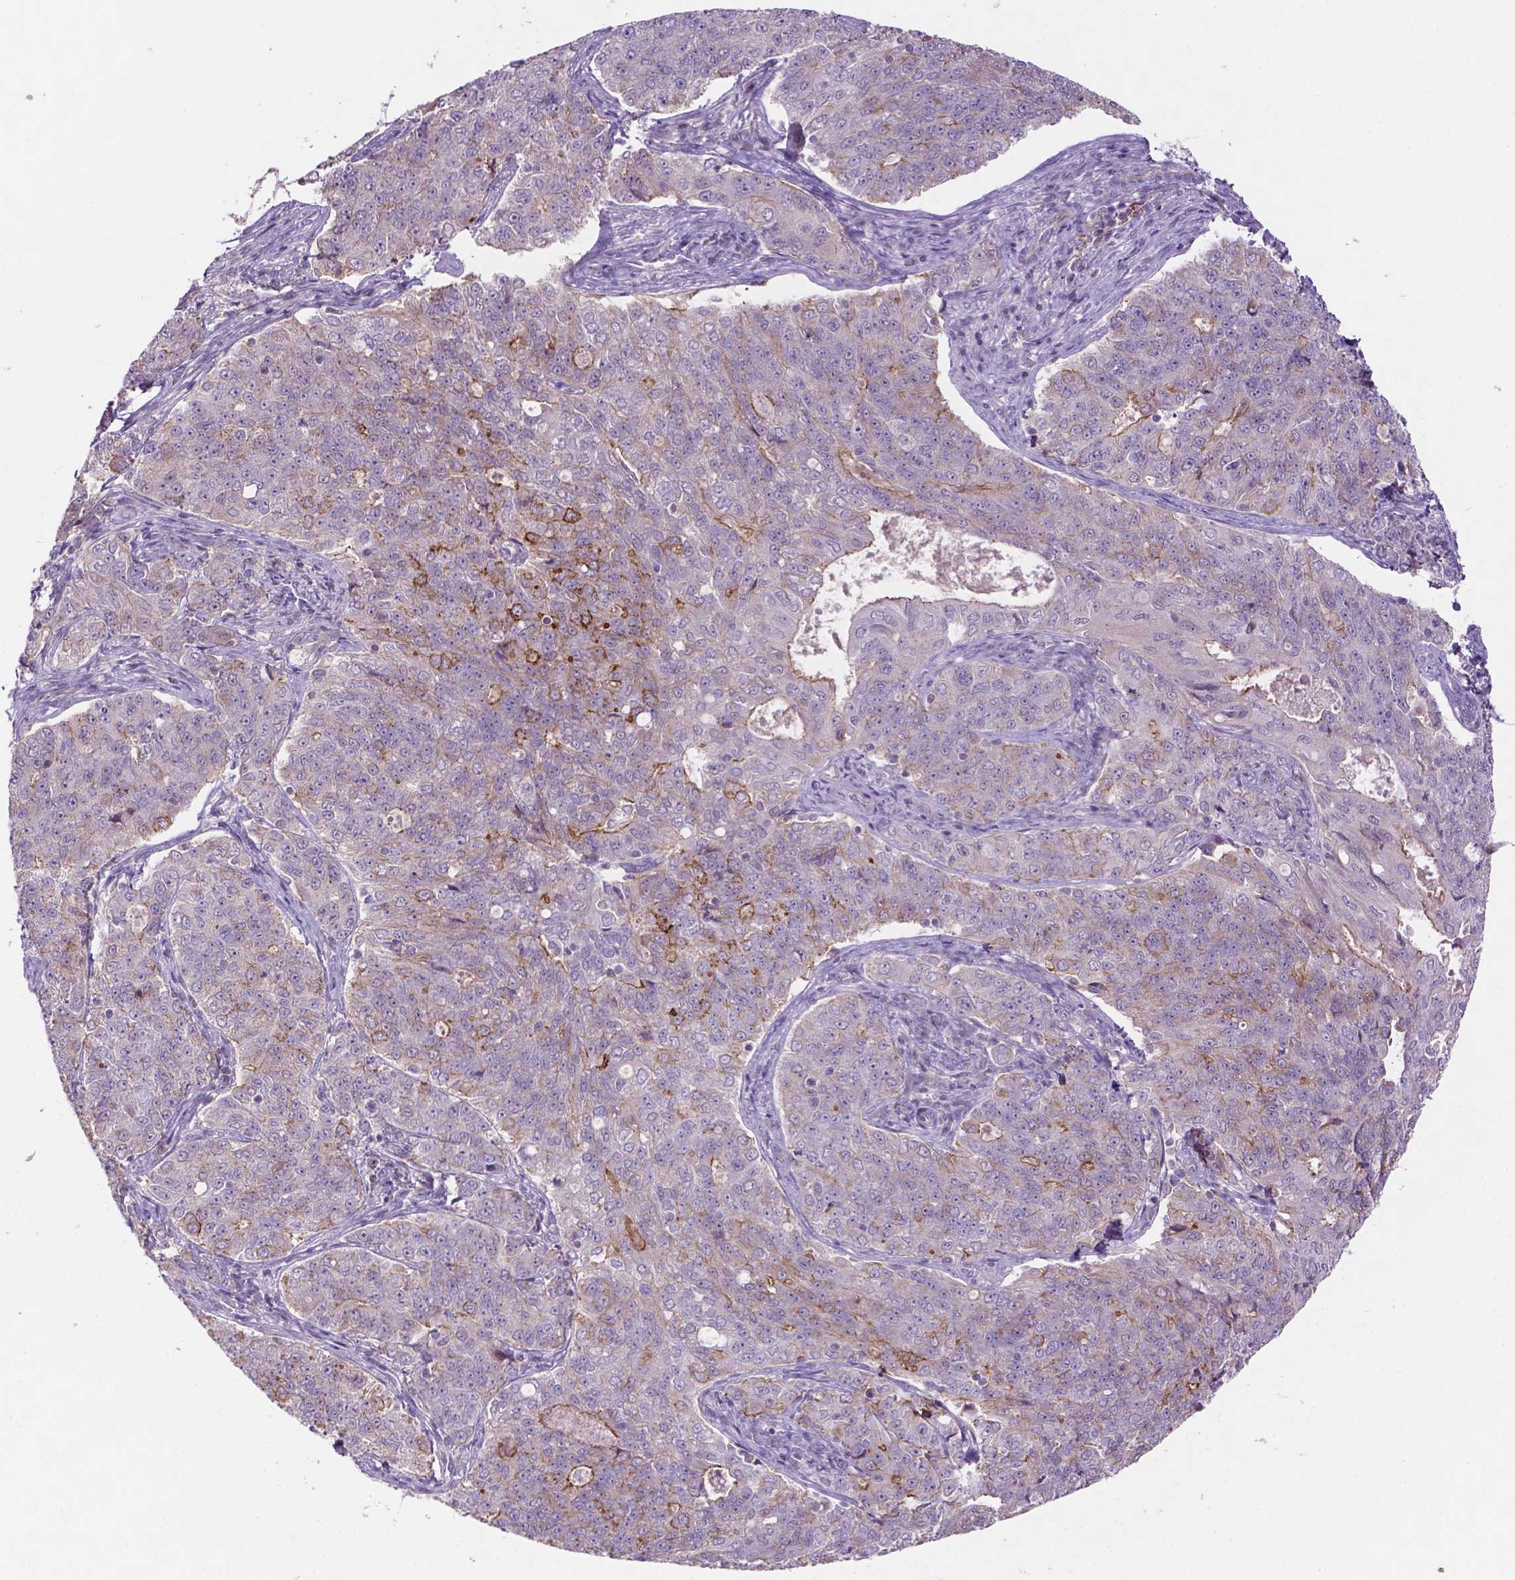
{"staining": {"intensity": "moderate", "quantity": "<25%", "location": "cytoplasmic/membranous"}, "tissue": "endometrial cancer", "cell_type": "Tumor cells", "image_type": "cancer", "snomed": [{"axis": "morphology", "description": "Adenocarcinoma, NOS"}, {"axis": "topography", "description": "Endometrium"}], "caption": "Protein expression analysis of human endometrial cancer (adenocarcinoma) reveals moderate cytoplasmic/membranous positivity in about <25% of tumor cells. The protein is stained brown, and the nuclei are stained in blue (DAB IHC with brightfield microscopy, high magnification).", "gene": "ARL5C", "patient": {"sex": "female", "age": 43}}